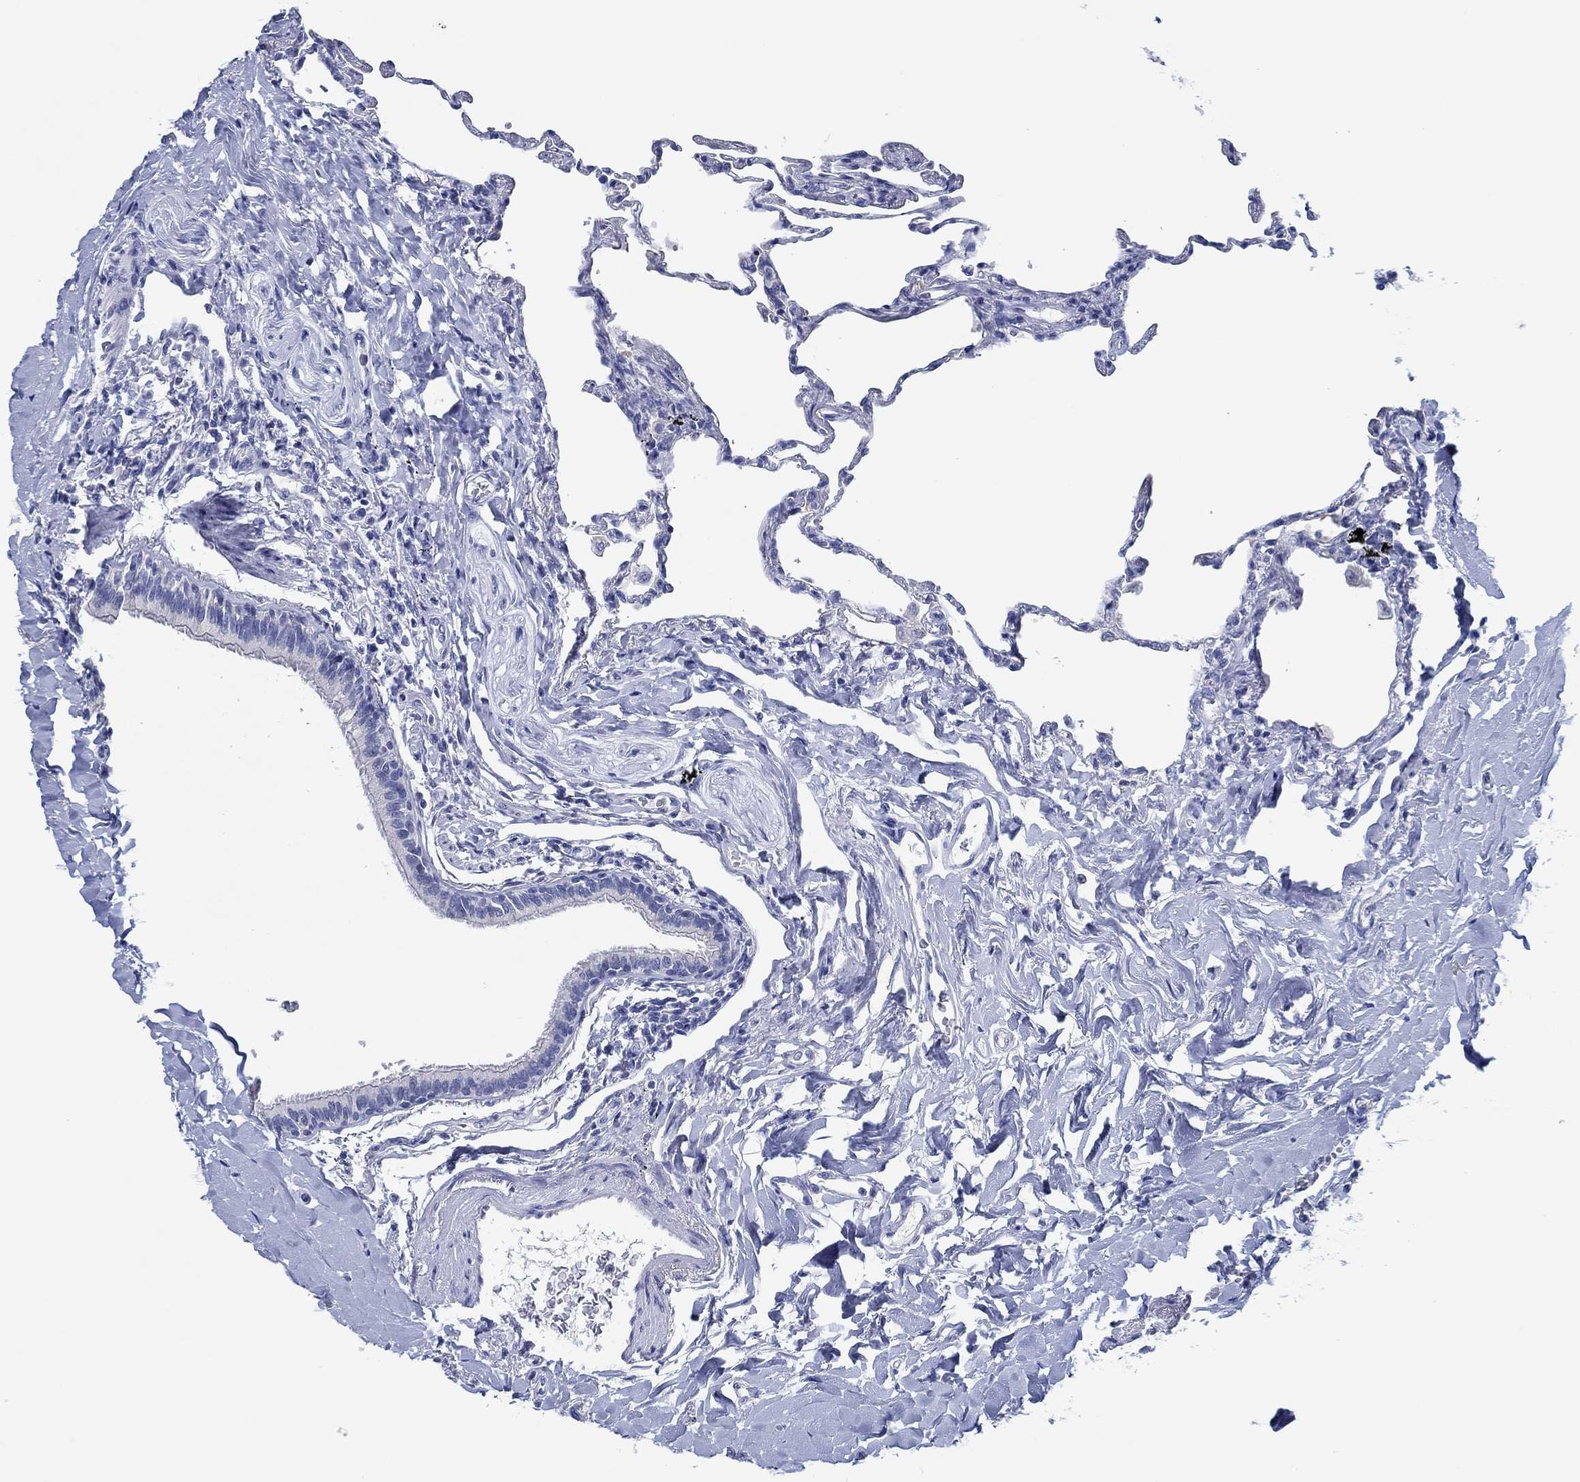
{"staining": {"intensity": "negative", "quantity": "none", "location": "none"}, "tissue": "lung", "cell_type": "Alveolar cells", "image_type": "normal", "snomed": [{"axis": "morphology", "description": "Normal tissue, NOS"}, {"axis": "topography", "description": "Lung"}], "caption": "IHC photomicrograph of unremarkable lung: lung stained with DAB reveals no significant protein expression in alveolar cells.", "gene": "TOMM20L", "patient": {"sex": "female", "age": 57}}